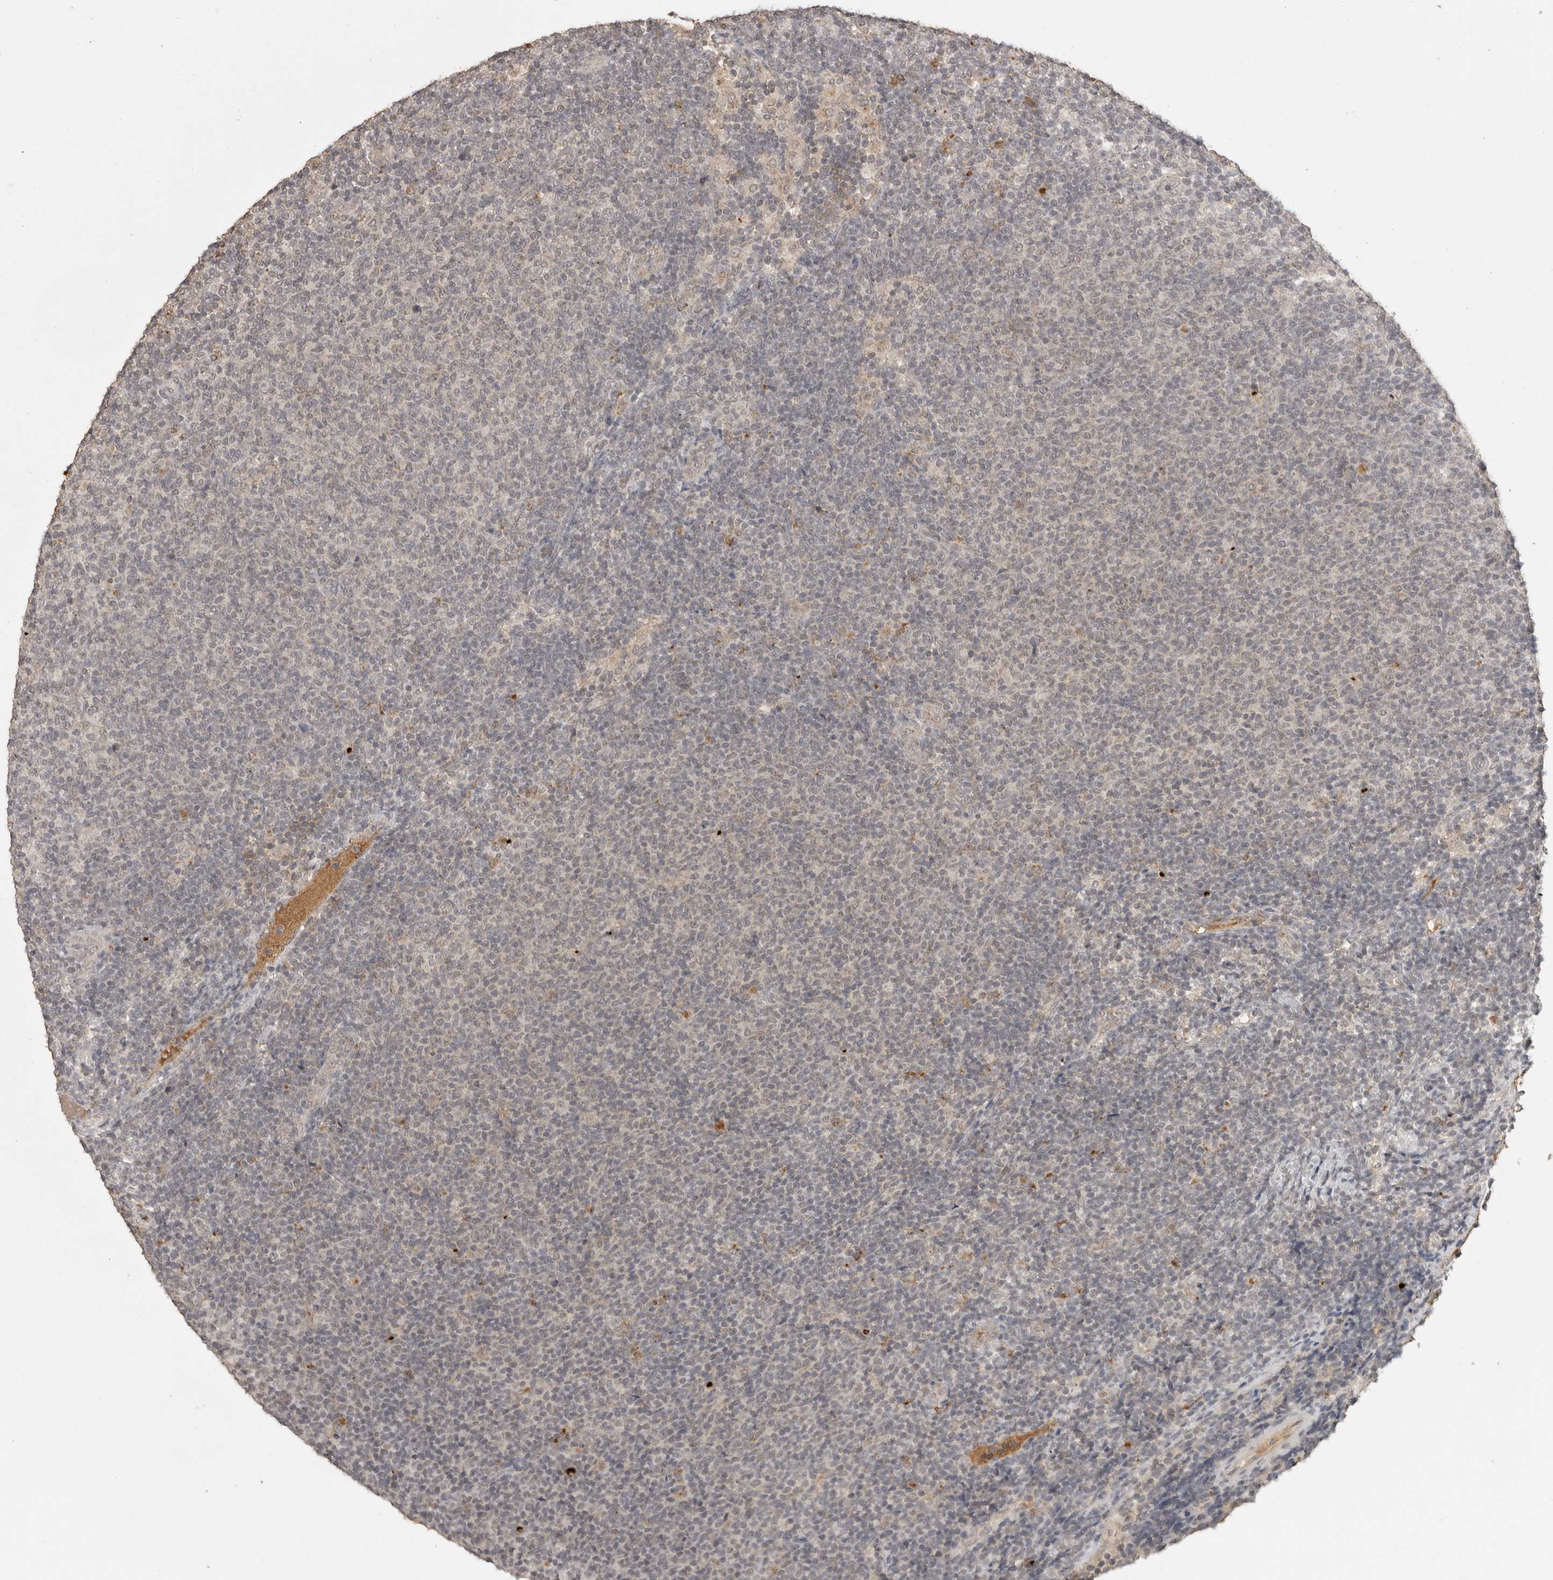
{"staining": {"intensity": "negative", "quantity": "none", "location": "none"}, "tissue": "lymphoma", "cell_type": "Tumor cells", "image_type": "cancer", "snomed": [{"axis": "morphology", "description": "Malignant lymphoma, non-Hodgkin's type, Low grade"}, {"axis": "topography", "description": "Lymph node"}], "caption": "Tumor cells are negative for protein expression in human low-grade malignant lymphoma, non-Hodgkin's type.", "gene": "CTF1", "patient": {"sex": "male", "age": 66}}